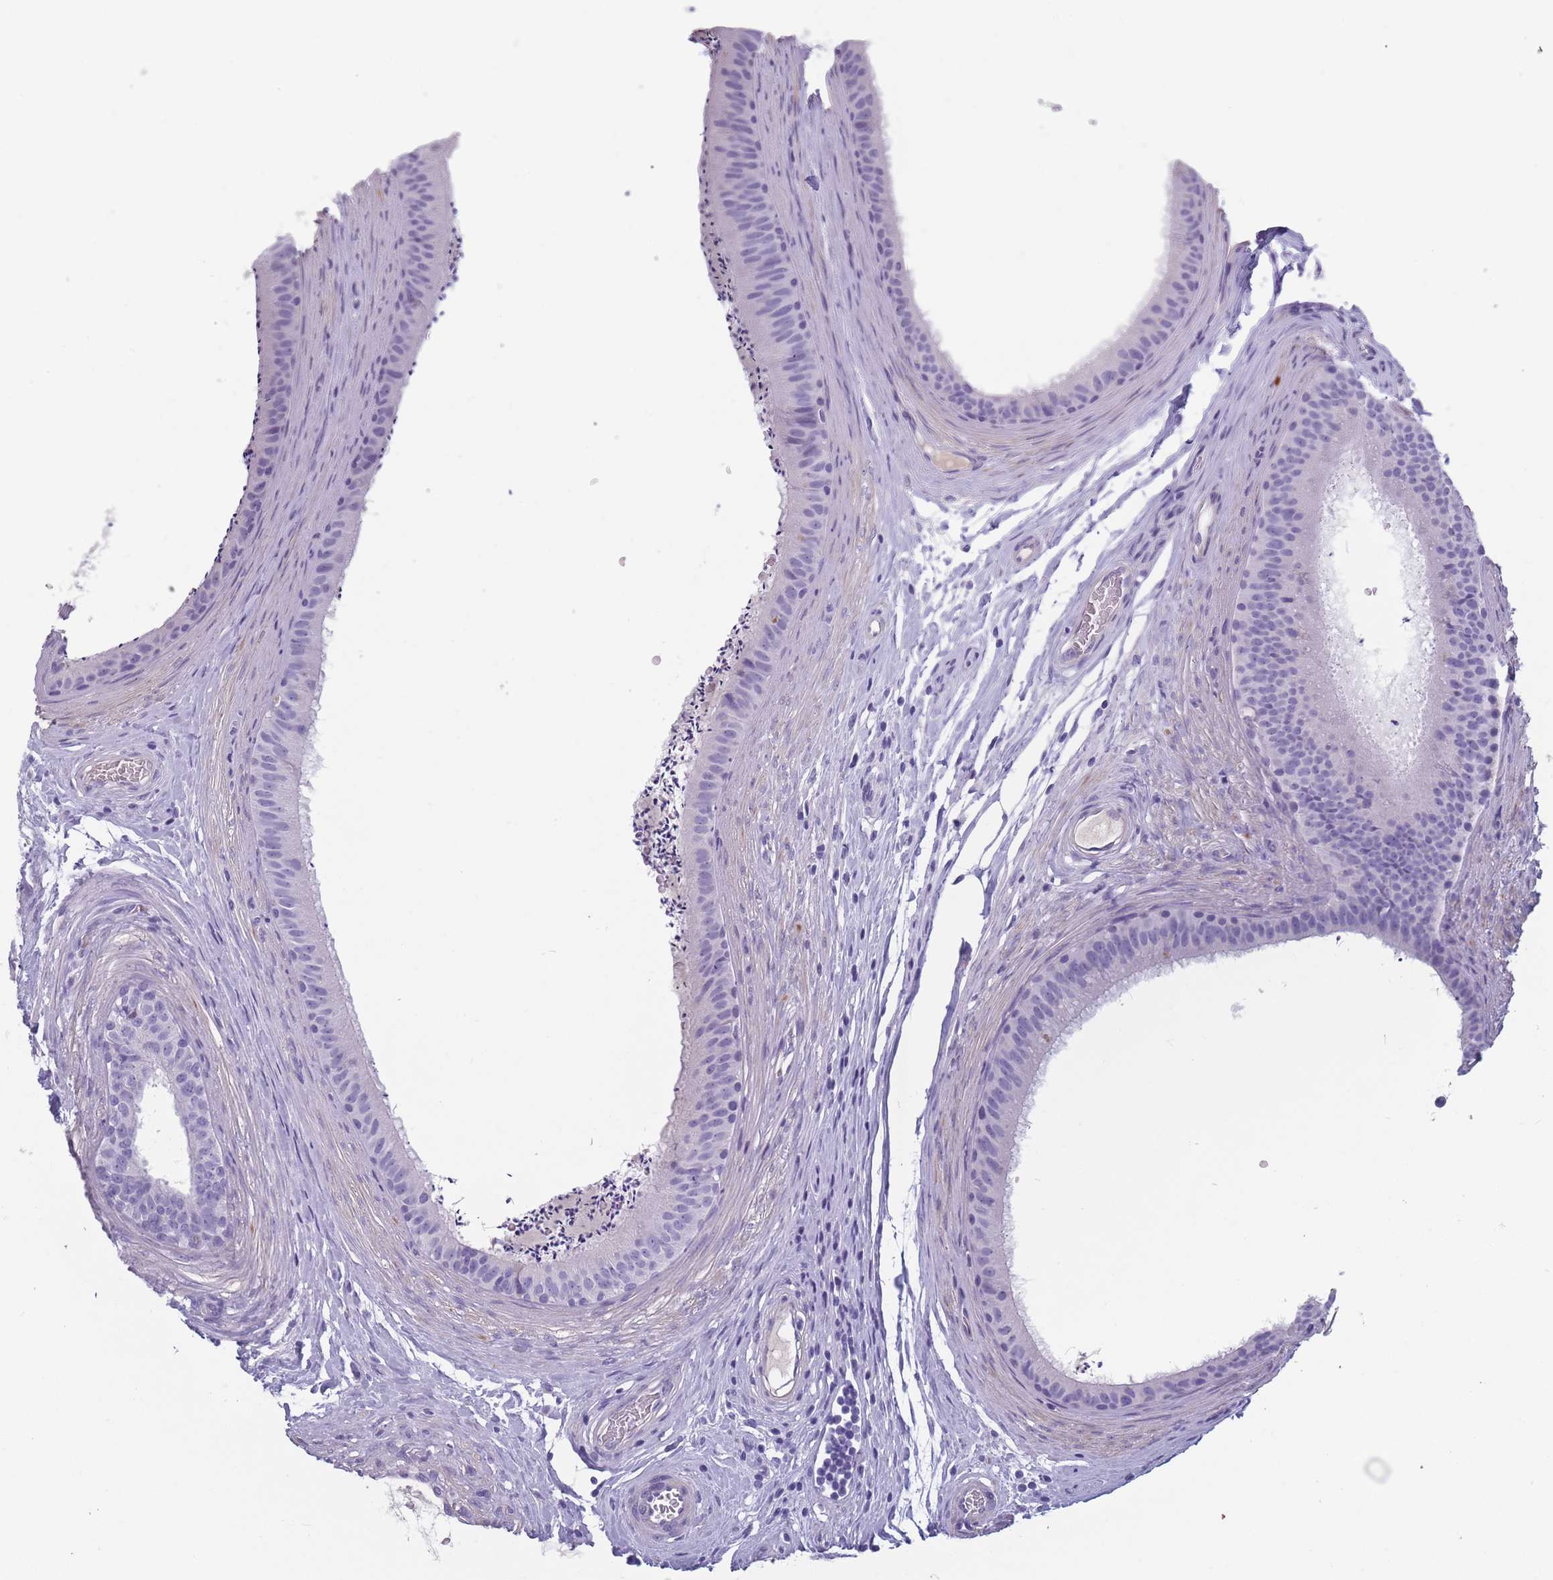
{"staining": {"intensity": "negative", "quantity": "none", "location": "none"}, "tissue": "epididymis", "cell_type": "Glandular cells", "image_type": "normal", "snomed": [{"axis": "morphology", "description": "Normal tissue, NOS"}, {"axis": "topography", "description": "Testis"}, {"axis": "topography", "description": "Epididymis"}], "caption": "A high-resolution histopathology image shows immunohistochemistry staining of benign epididymis, which reveals no significant expression in glandular cells.", "gene": "OR4C5", "patient": {"sex": "male", "age": 41}}